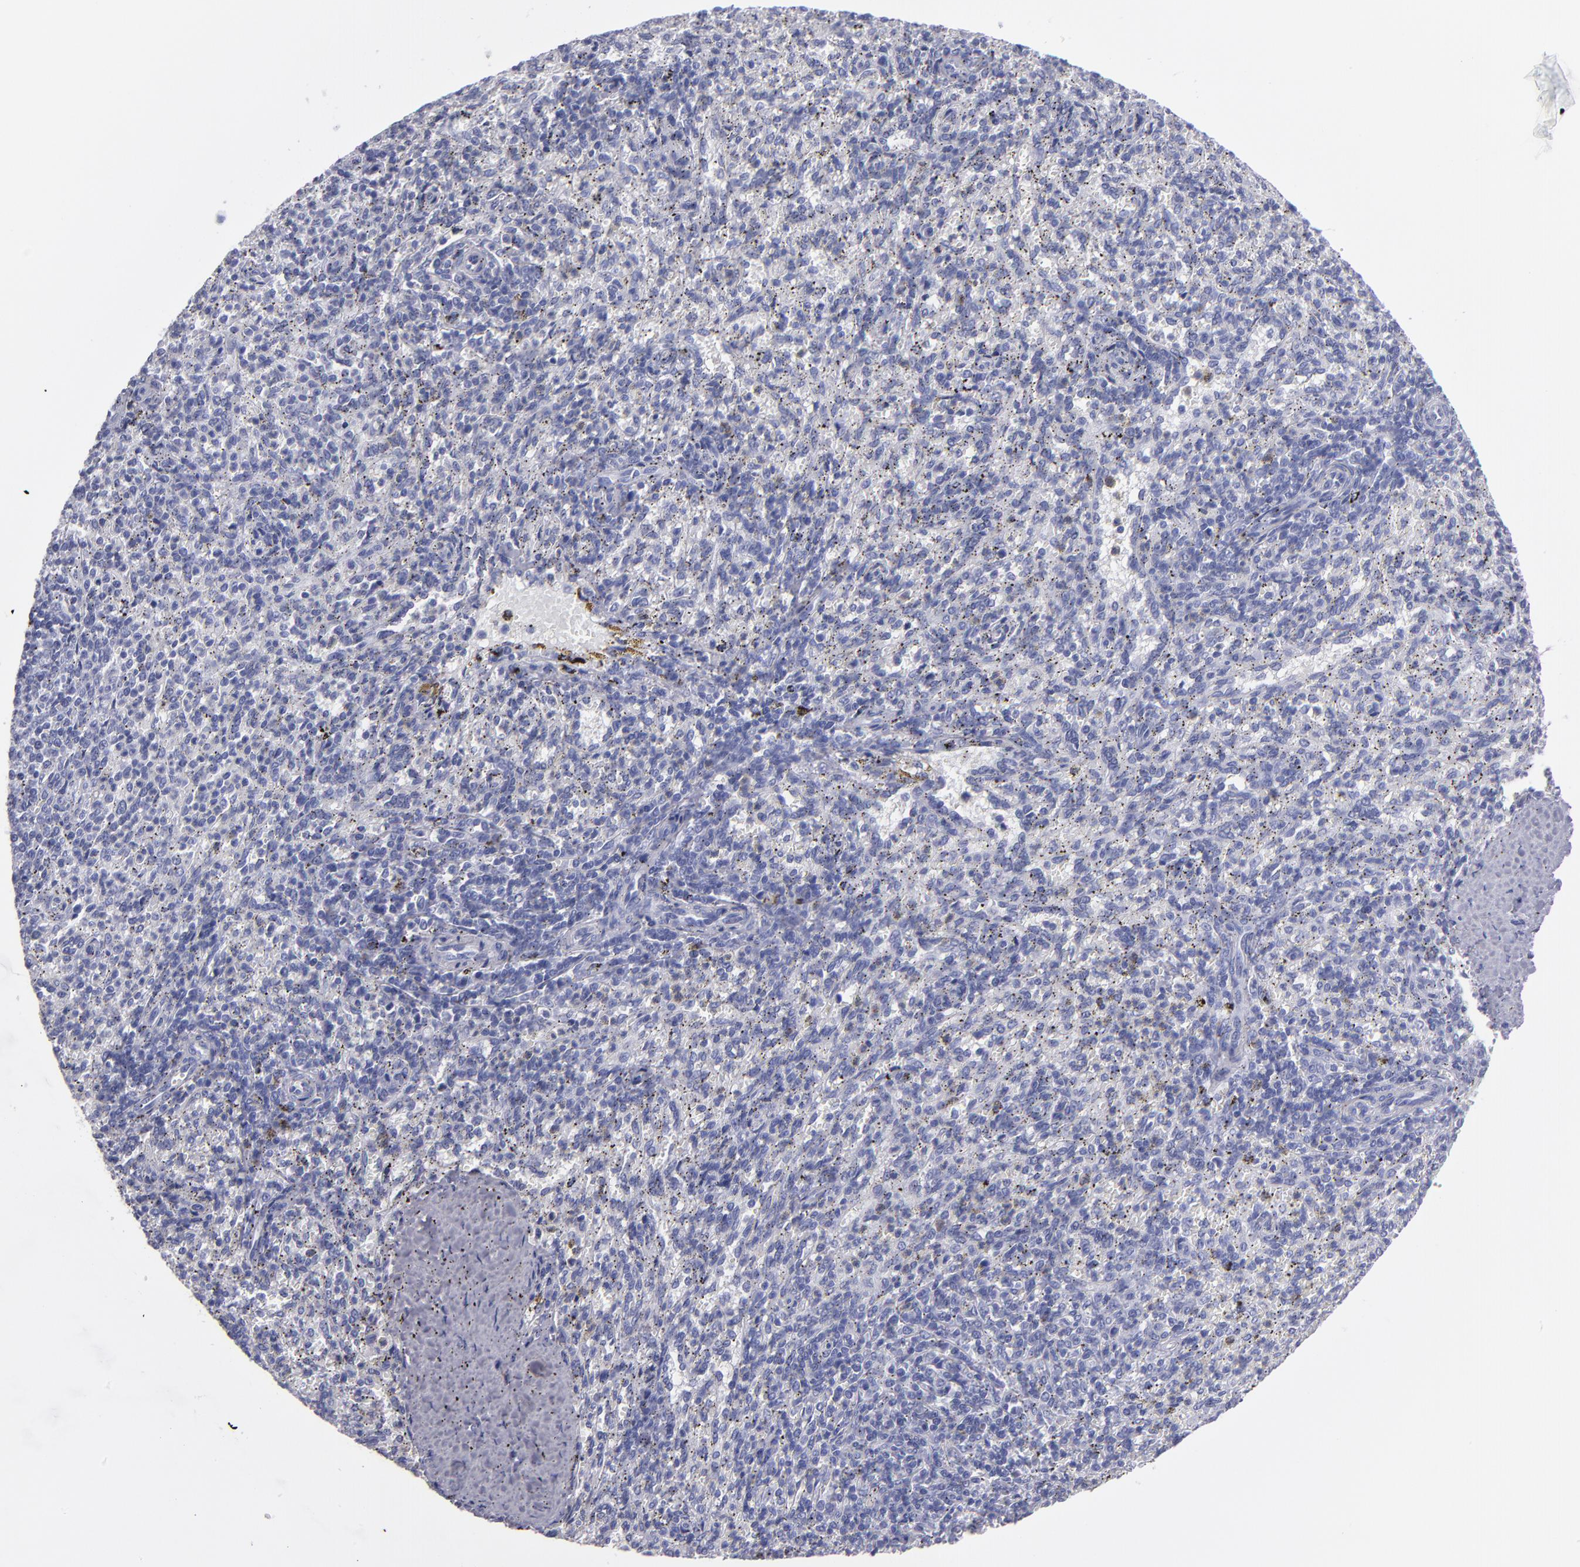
{"staining": {"intensity": "negative", "quantity": "none", "location": "none"}, "tissue": "spleen", "cell_type": "Cells in red pulp", "image_type": "normal", "snomed": [{"axis": "morphology", "description": "Normal tissue, NOS"}, {"axis": "topography", "description": "Spleen"}], "caption": "Human spleen stained for a protein using immunohistochemistry (IHC) demonstrates no expression in cells in red pulp.", "gene": "MB", "patient": {"sex": "female", "age": 10}}